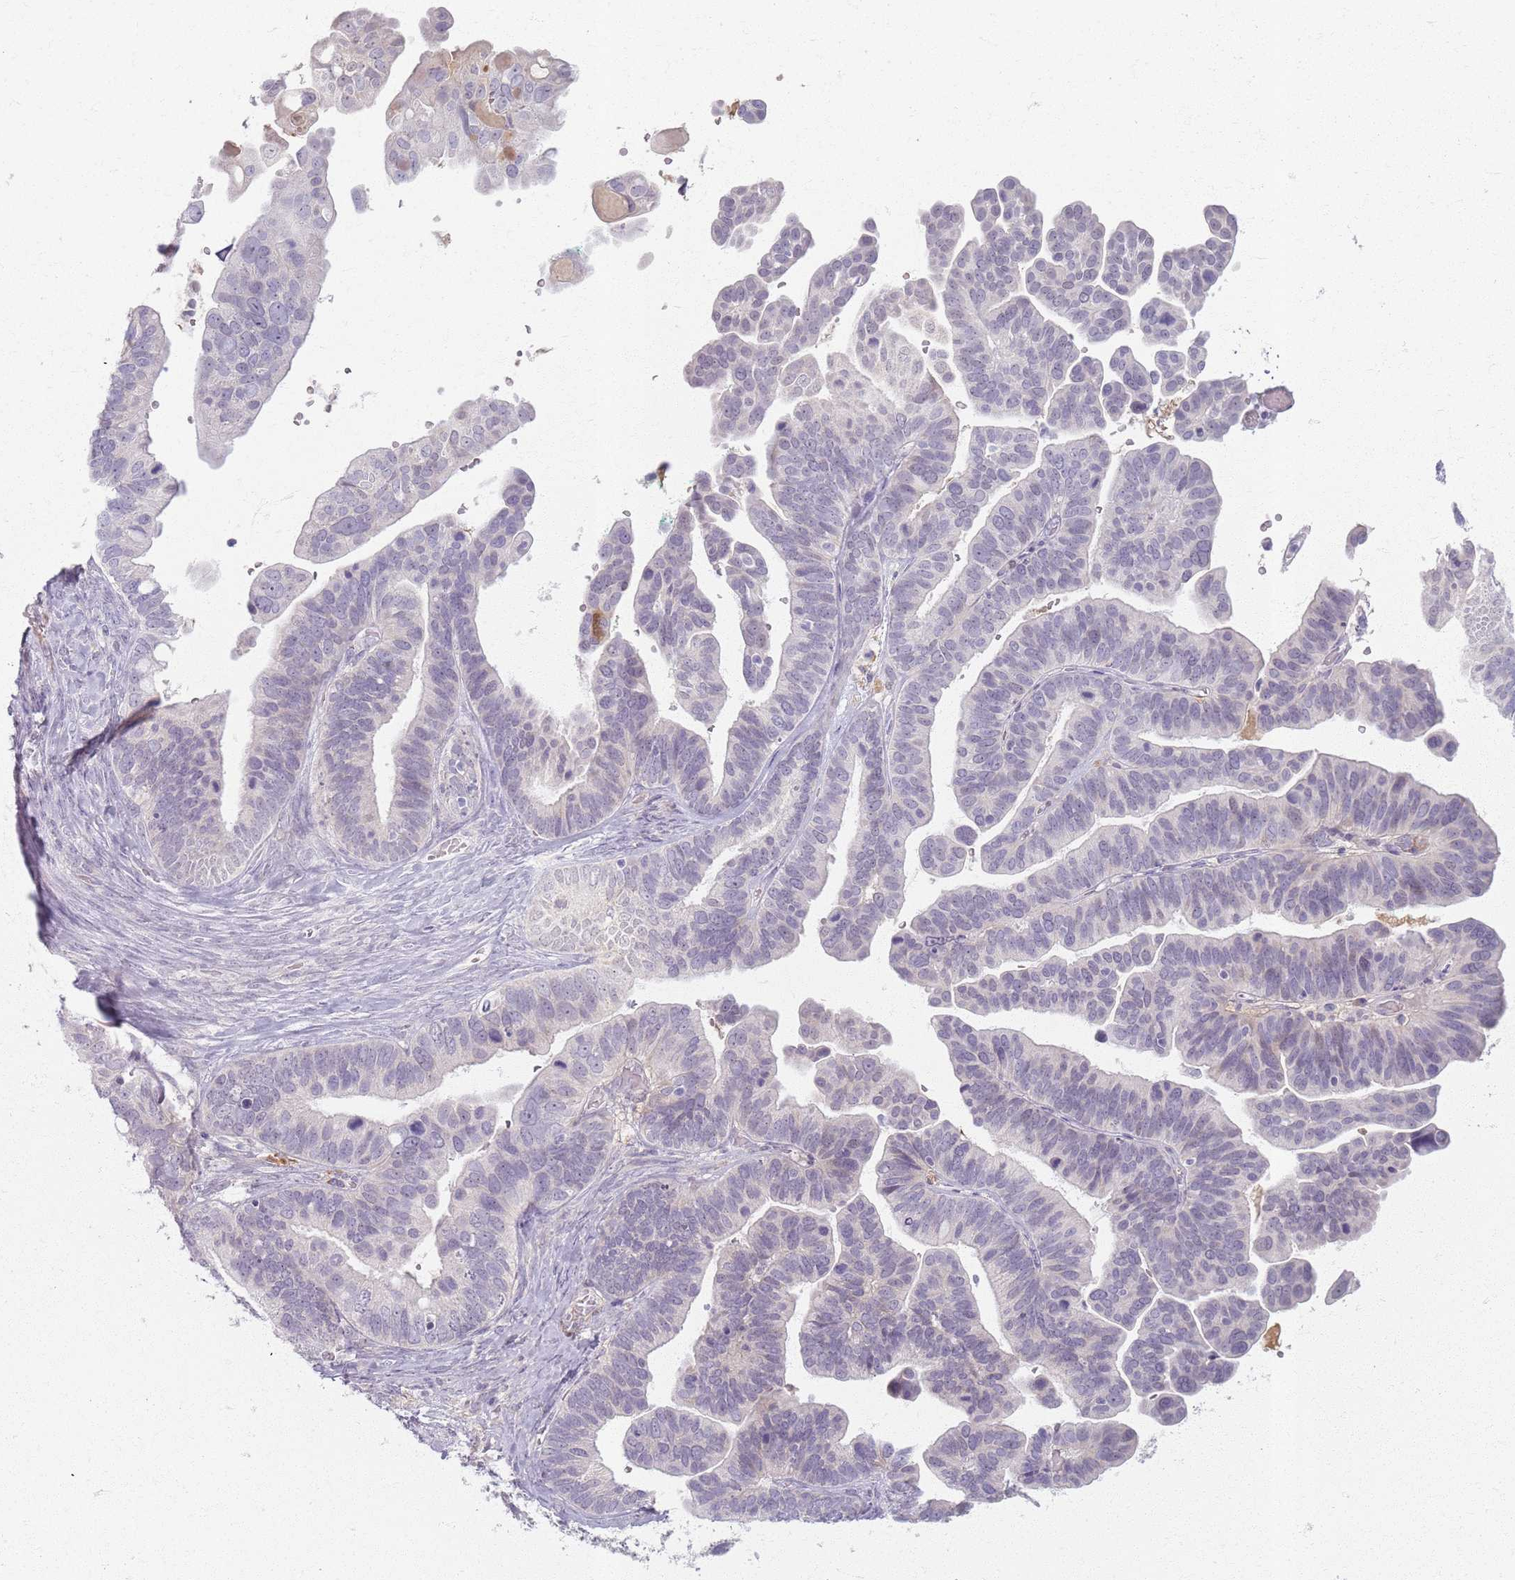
{"staining": {"intensity": "negative", "quantity": "none", "location": "none"}, "tissue": "ovarian cancer", "cell_type": "Tumor cells", "image_type": "cancer", "snomed": [{"axis": "morphology", "description": "Cystadenocarcinoma, serous, NOS"}, {"axis": "topography", "description": "Ovary"}], "caption": "Ovarian serous cystadenocarcinoma was stained to show a protein in brown. There is no significant positivity in tumor cells.", "gene": "CRIPT", "patient": {"sex": "female", "age": 56}}